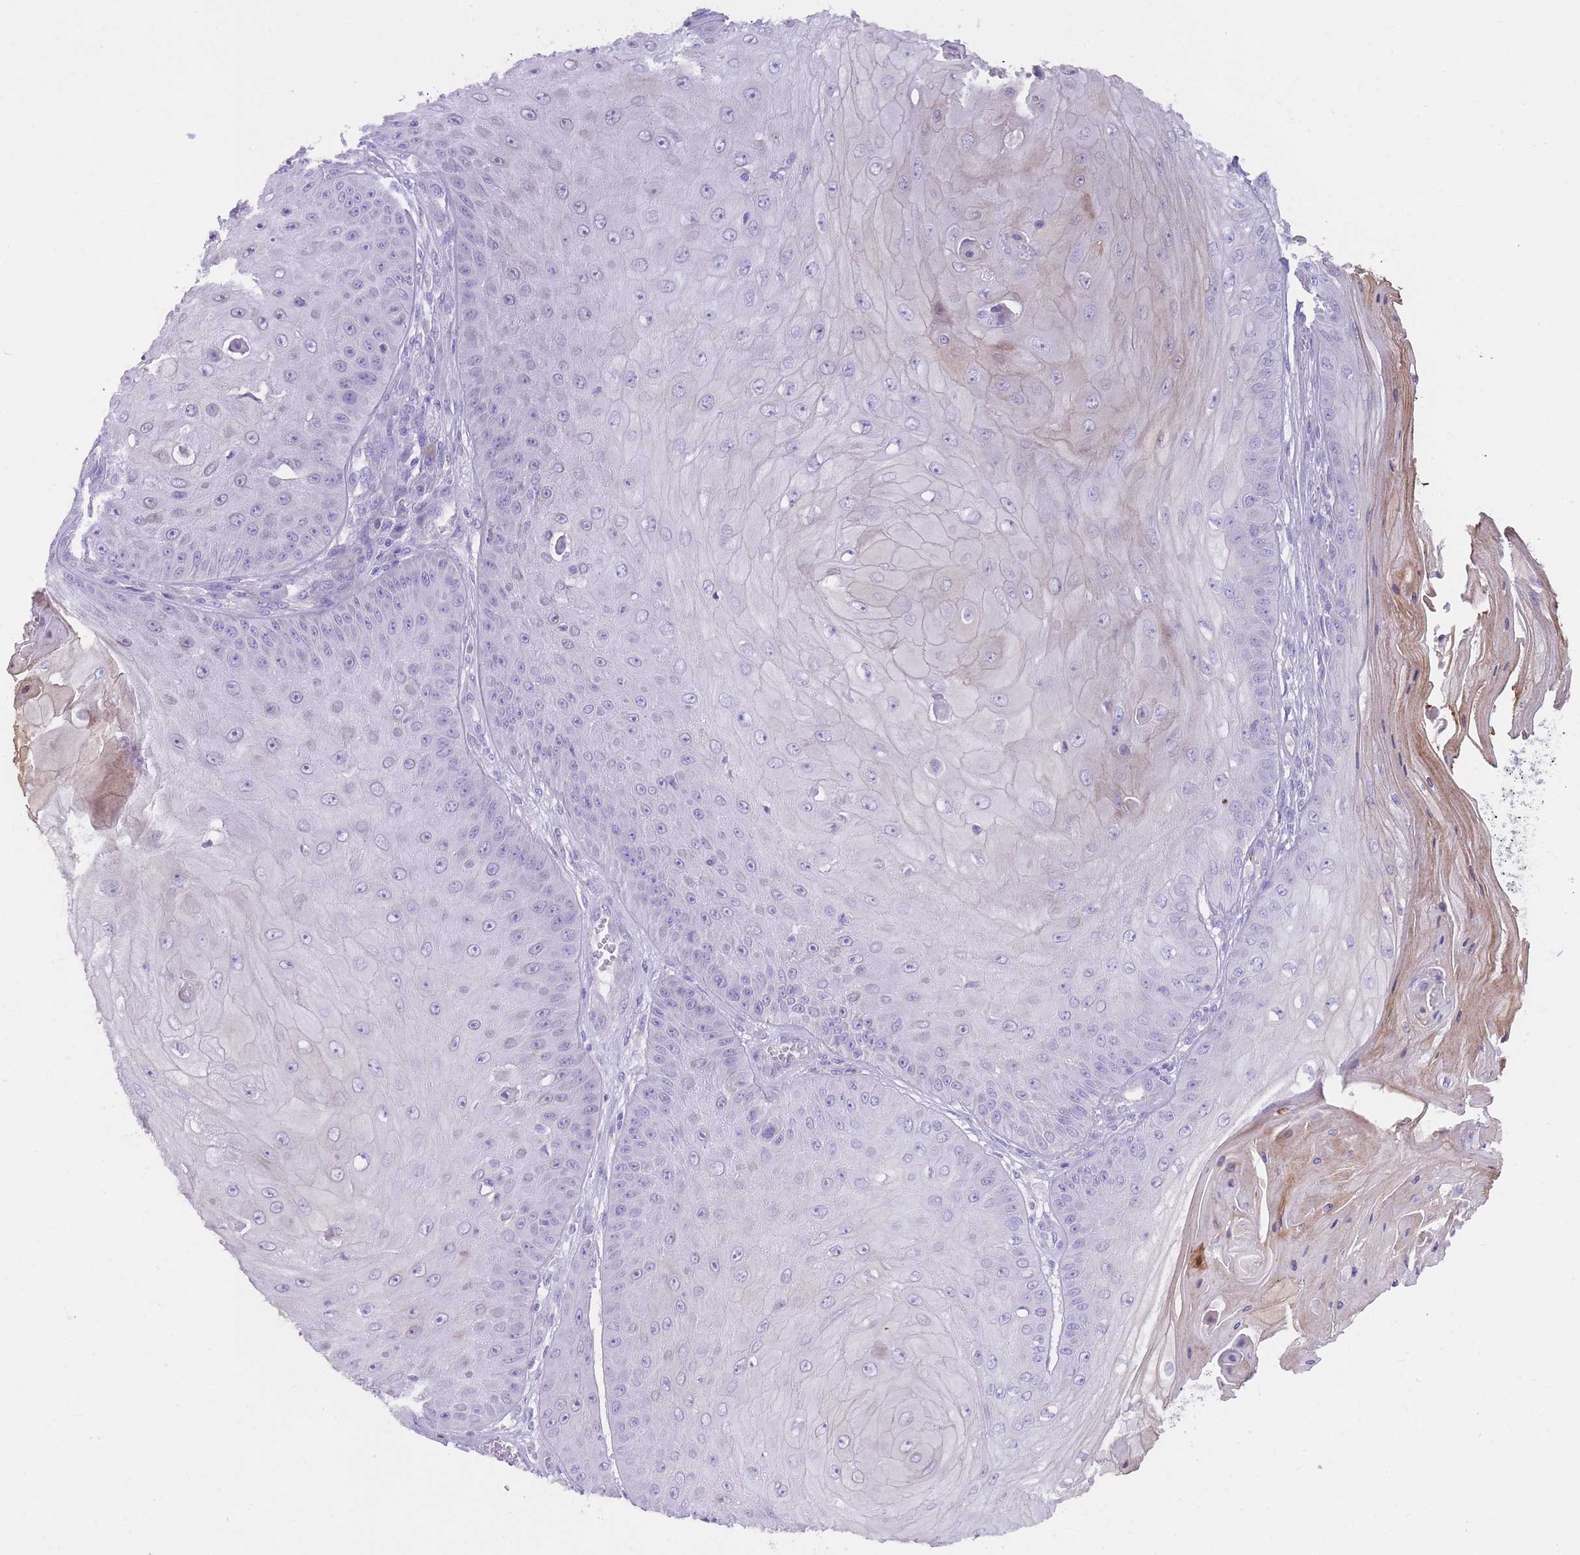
{"staining": {"intensity": "negative", "quantity": "none", "location": "none"}, "tissue": "skin cancer", "cell_type": "Tumor cells", "image_type": "cancer", "snomed": [{"axis": "morphology", "description": "Squamous cell carcinoma, NOS"}, {"axis": "topography", "description": "Skin"}], "caption": "IHC micrograph of neoplastic tissue: human skin cancer stained with DAB (3,3'-diaminobenzidine) reveals no significant protein expression in tumor cells.", "gene": "QTRT1", "patient": {"sex": "male", "age": 70}}